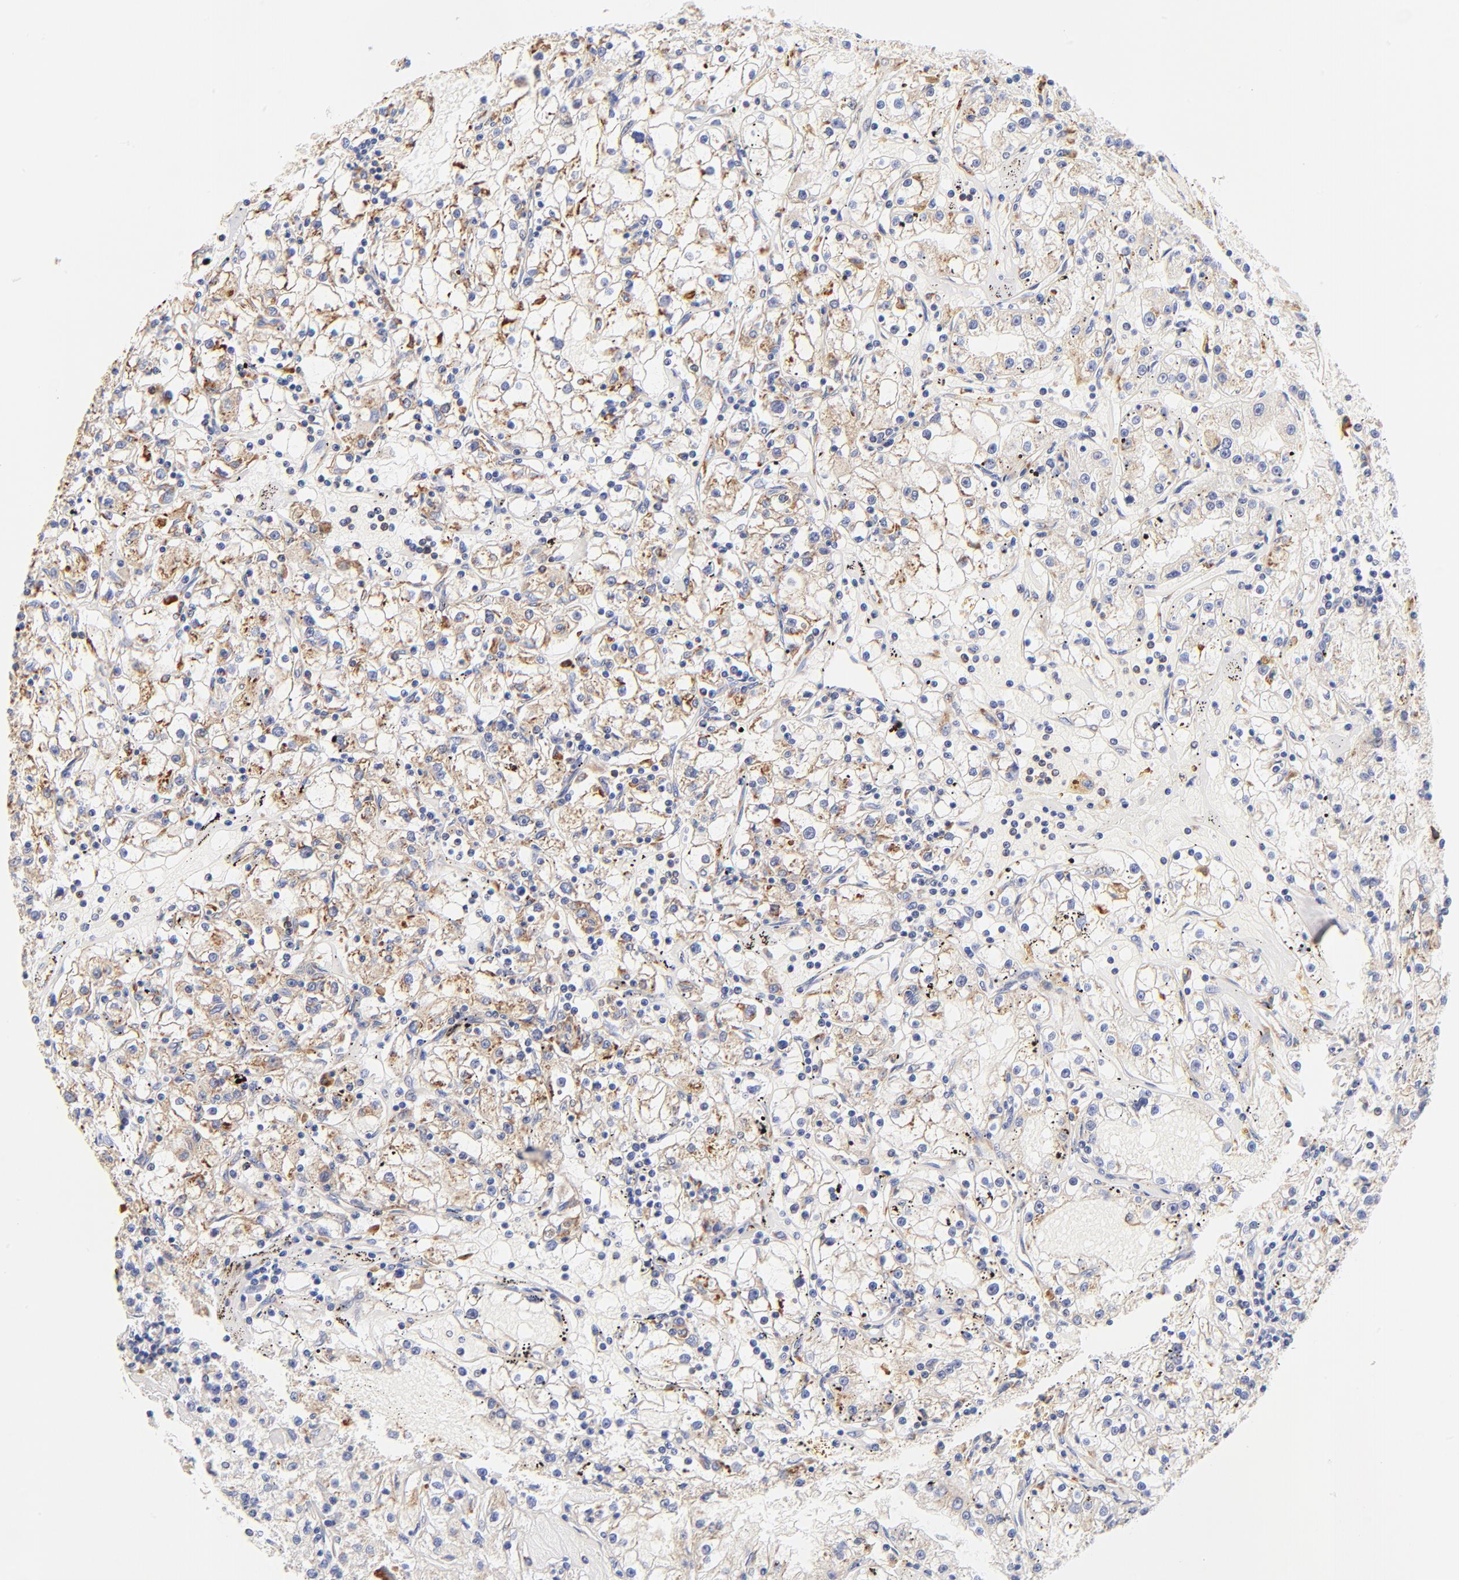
{"staining": {"intensity": "weak", "quantity": "25%-75%", "location": "cytoplasmic/membranous"}, "tissue": "renal cancer", "cell_type": "Tumor cells", "image_type": "cancer", "snomed": [{"axis": "morphology", "description": "Adenocarcinoma, NOS"}, {"axis": "topography", "description": "Kidney"}], "caption": "The micrograph demonstrates immunohistochemical staining of adenocarcinoma (renal). There is weak cytoplasmic/membranous staining is present in approximately 25%-75% of tumor cells.", "gene": "RPL27", "patient": {"sex": "male", "age": 56}}